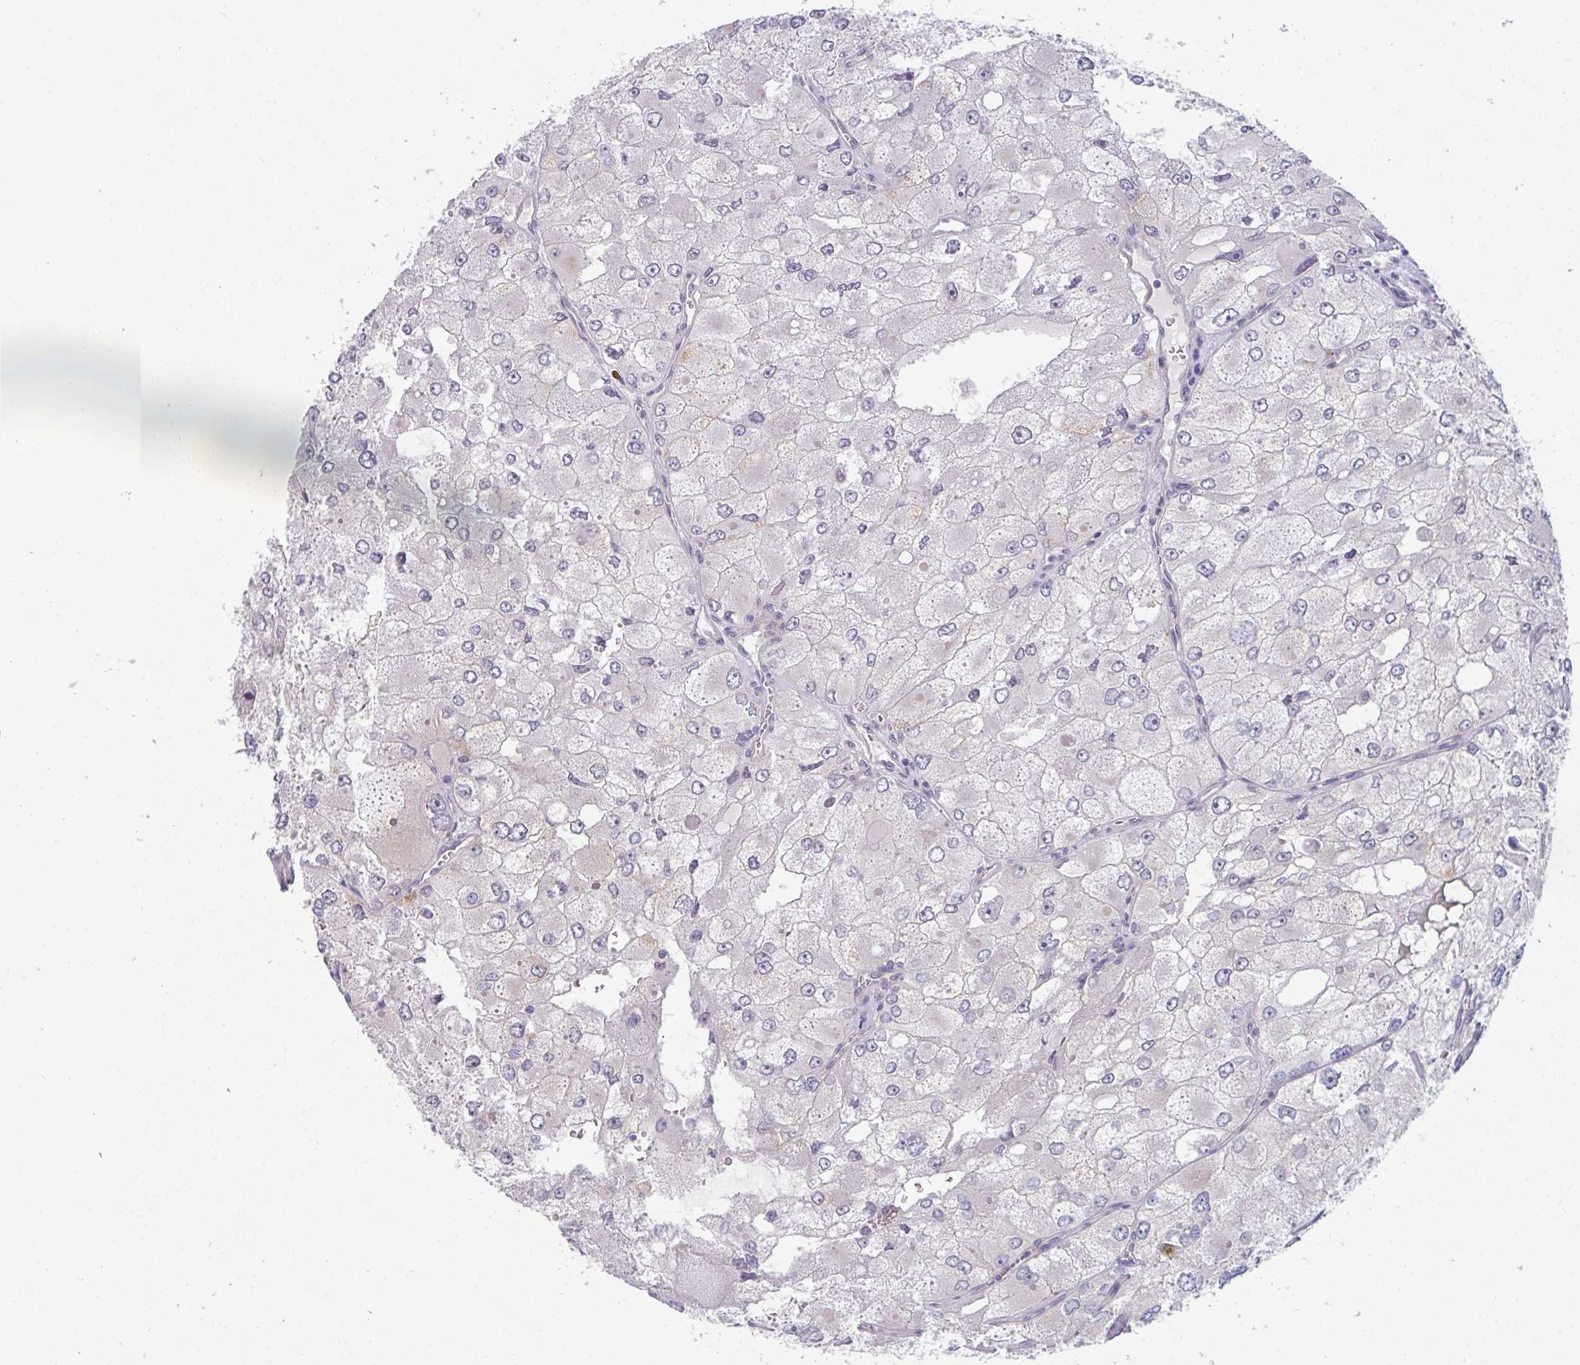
{"staining": {"intensity": "negative", "quantity": "none", "location": "none"}, "tissue": "renal cancer", "cell_type": "Tumor cells", "image_type": "cancer", "snomed": [{"axis": "morphology", "description": "Adenocarcinoma, NOS"}, {"axis": "topography", "description": "Kidney"}], "caption": "Immunohistochemistry (IHC) of renal adenocarcinoma shows no expression in tumor cells.", "gene": "PTPRD", "patient": {"sex": "female", "age": 70}}